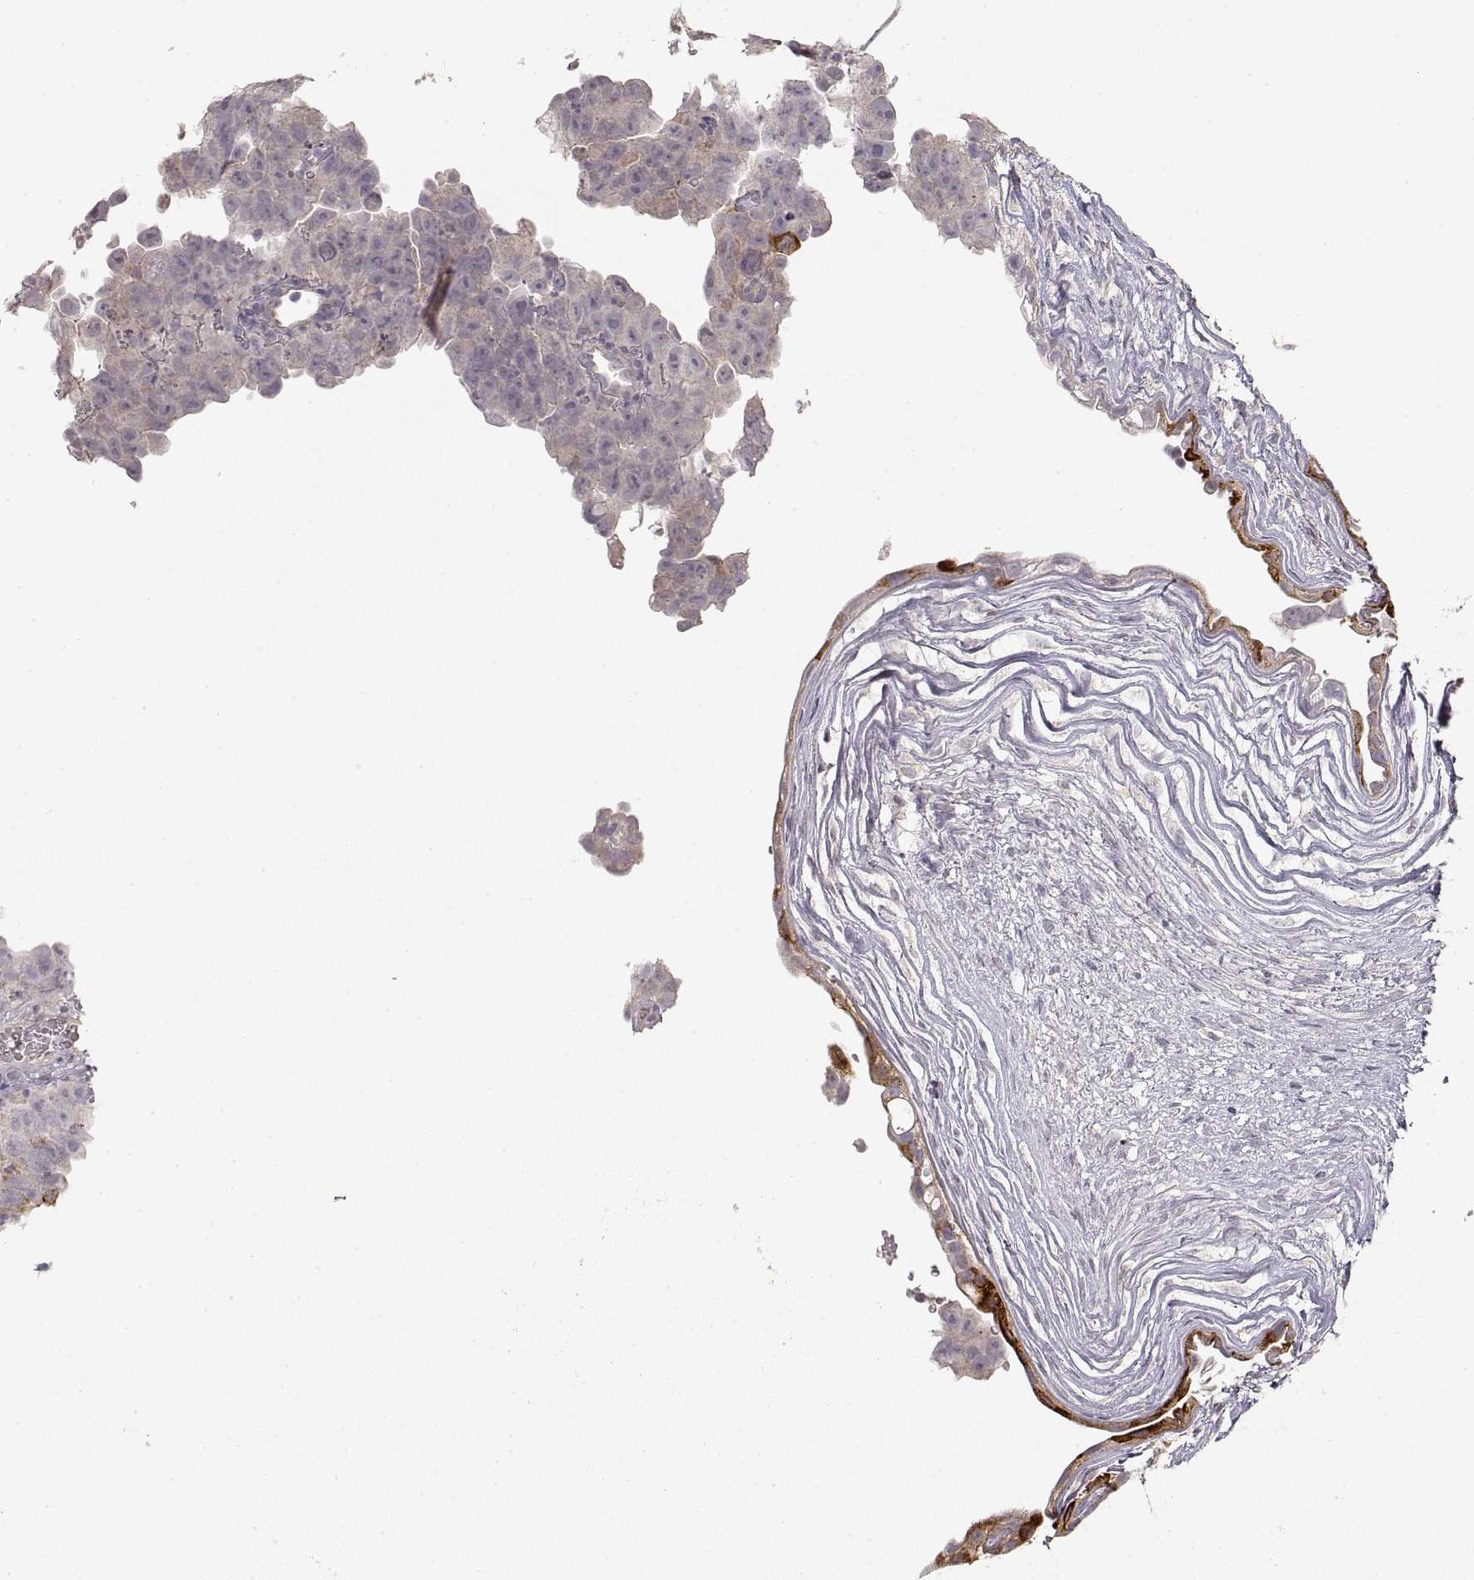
{"staining": {"intensity": "negative", "quantity": "none", "location": "none"}, "tissue": "testis cancer", "cell_type": "Tumor cells", "image_type": "cancer", "snomed": [{"axis": "morphology", "description": "Normal tissue, NOS"}, {"axis": "morphology", "description": "Carcinoma, Embryonal, NOS"}, {"axis": "topography", "description": "Testis"}, {"axis": "topography", "description": "Epididymis"}], "caption": "DAB immunohistochemical staining of testis cancer (embryonal carcinoma) displays no significant expression in tumor cells. (IHC, brightfield microscopy, high magnification).", "gene": "LAMC2", "patient": {"sex": "male", "age": 24}}